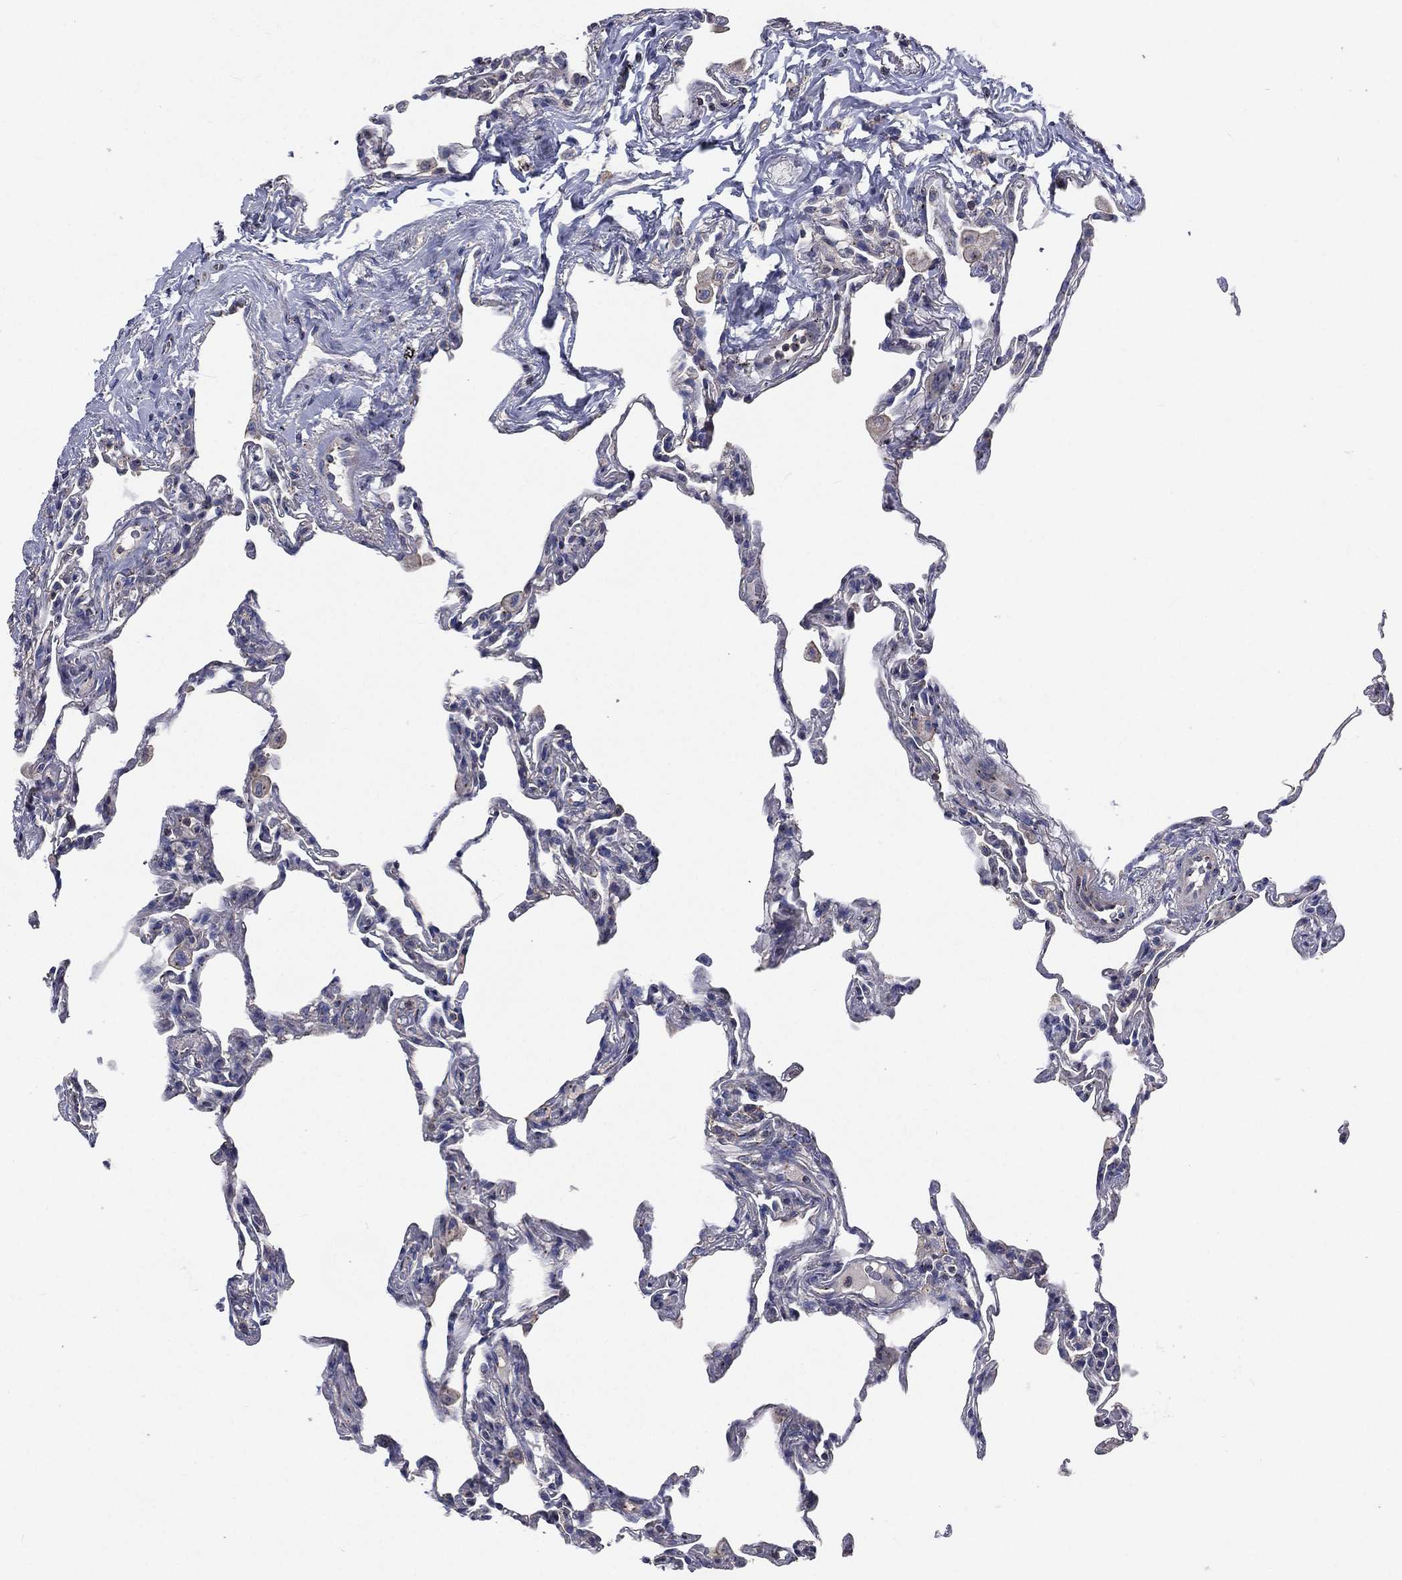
{"staining": {"intensity": "negative", "quantity": "none", "location": "none"}, "tissue": "lung", "cell_type": "Alveolar cells", "image_type": "normal", "snomed": [{"axis": "morphology", "description": "Normal tissue, NOS"}, {"axis": "topography", "description": "Lung"}], "caption": "This is a image of immunohistochemistry (IHC) staining of normal lung, which shows no expression in alveolar cells. (DAB immunohistochemistry (IHC), high magnification).", "gene": "CROCC", "patient": {"sex": "female", "age": 57}}